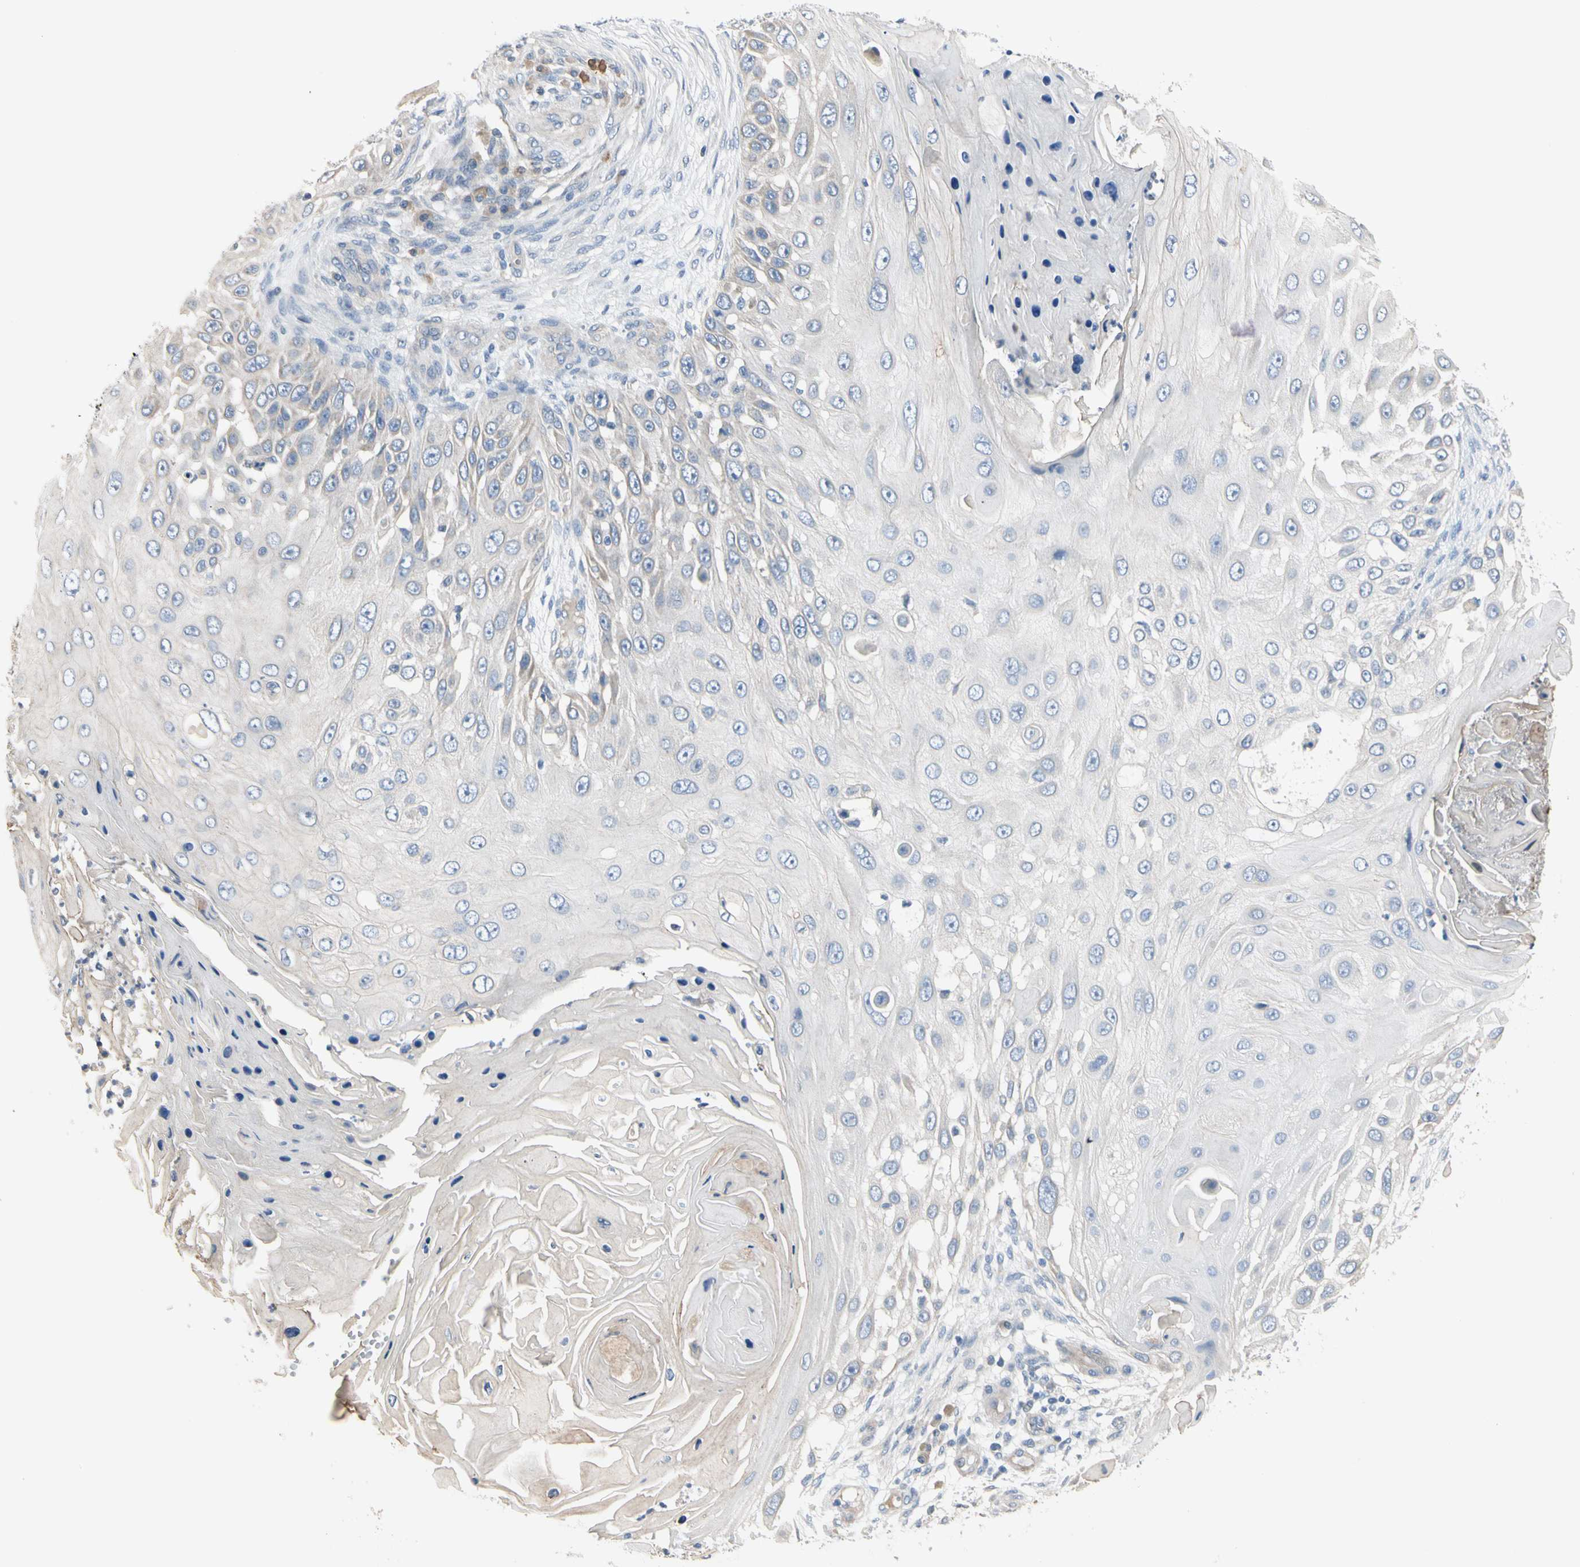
{"staining": {"intensity": "weak", "quantity": "<25%", "location": "cytoplasmic/membranous"}, "tissue": "skin cancer", "cell_type": "Tumor cells", "image_type": "cancer", "snomed": [{"axis": "morphology", "description": "Squamous cell carcinoma, NOS"}, {"axis": "topography", "description": "Skin"}], "caption": "DAB (3,3'-diaminobenzidine) immunohistochemical staining of human squamous cell carcinoma (skin) displays no significant staining in tumor cells. (DAB IHC visualized using brightfield microscopy, high magnification).", "gene": "GPR153", "patient": {"sex": "female", "age": 44}}